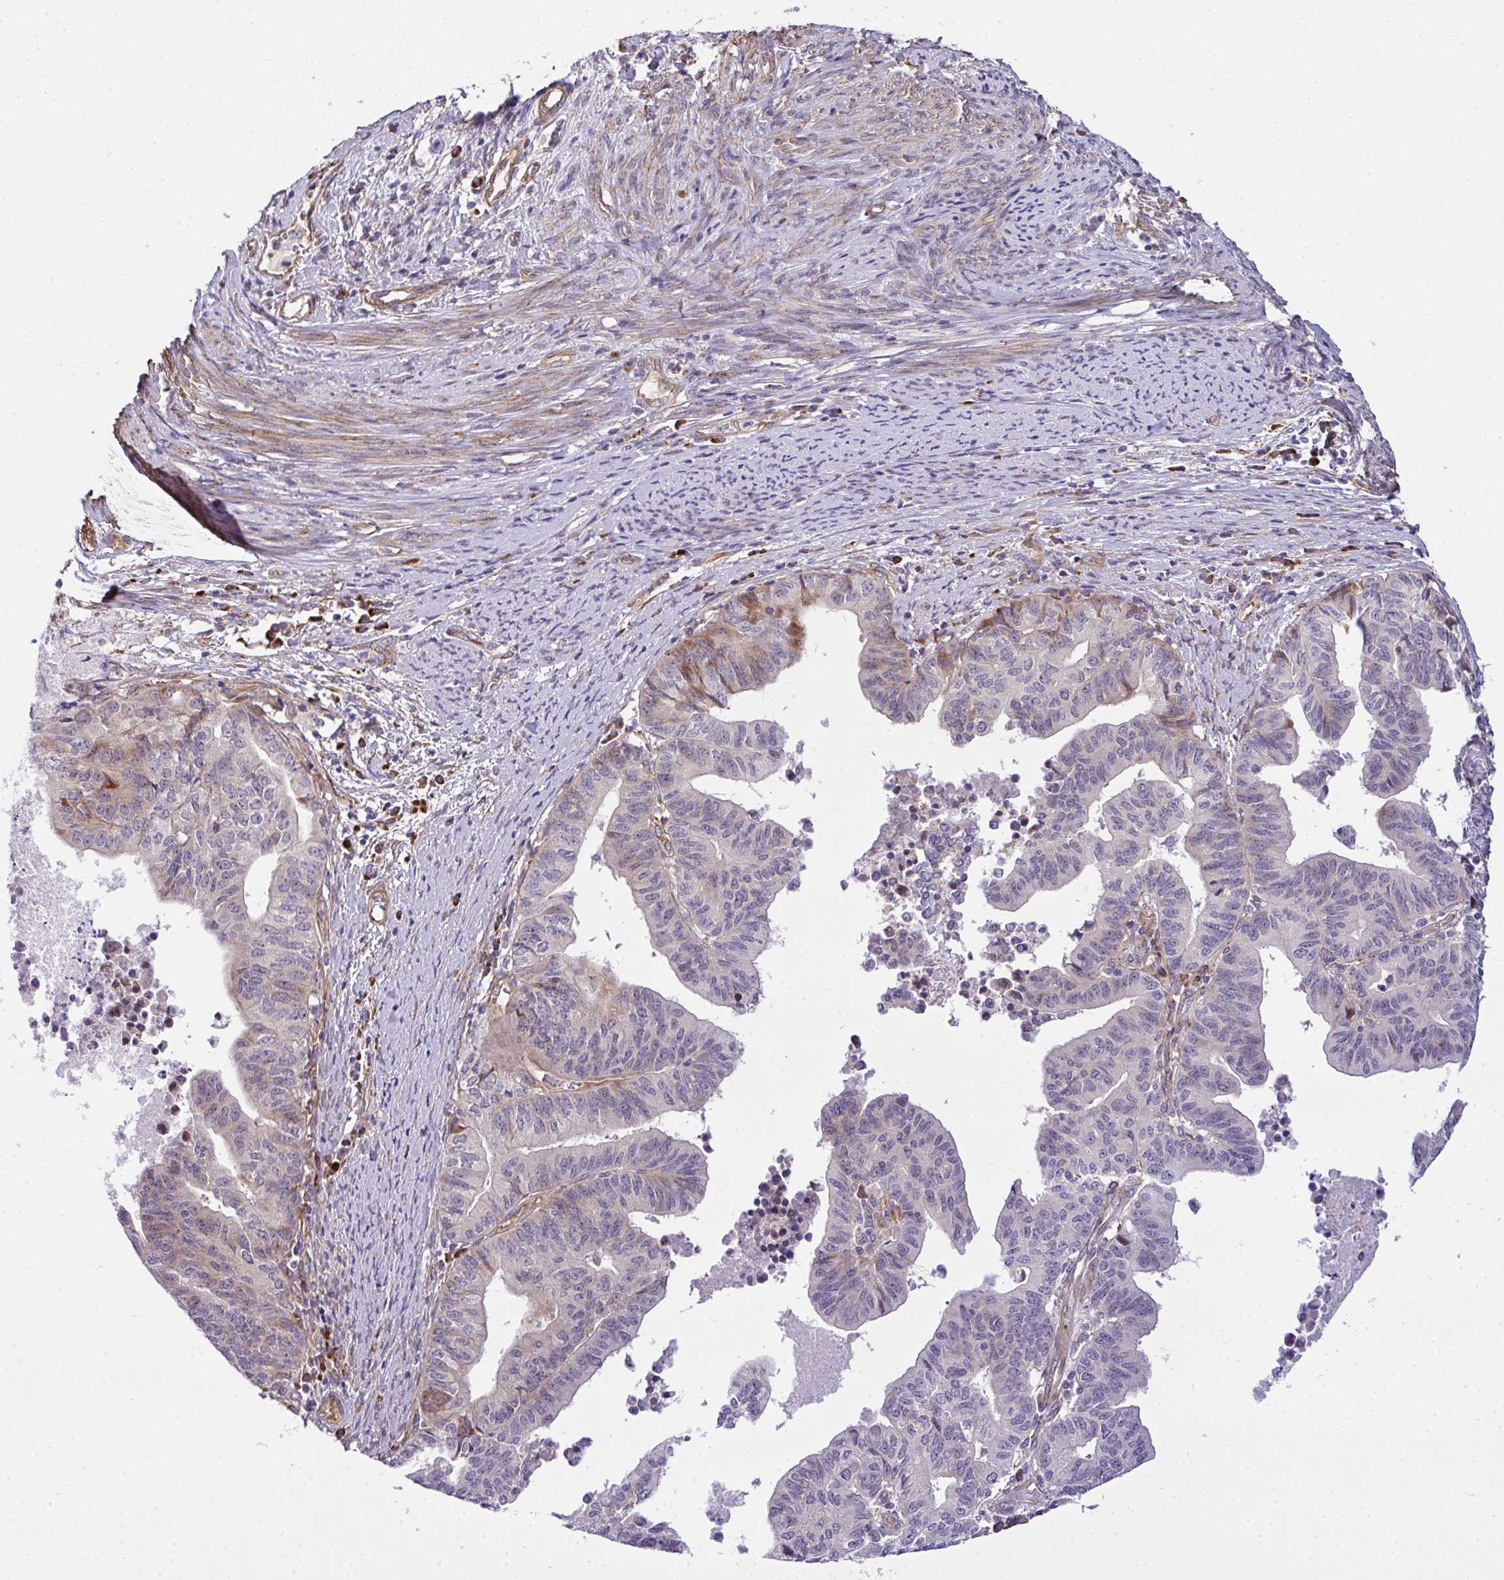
{"staining": {"intensity": "moderate", "quantity": "<25%", "location": "cytoplasmic/membranous"}, "tissue": "endometrial cancer", "cell_type": "Tumor cells", "image_type": "cancer", "snomed": [{"axis": "morphology", "description": "Adenocarcinoma, NOS"}, {"axis": "topography", "description": "Endometrium"}], "caption": "Immunohistochemistry (IHC) of endometrial adenocarcinoma displays low levels of moderate cytoplasmic/membranous staining in approximately <25% of tumor cells. Nuclei are stained in blue.", "gene": "RSKR", "patient": {"sex": "female", "age": 65}}